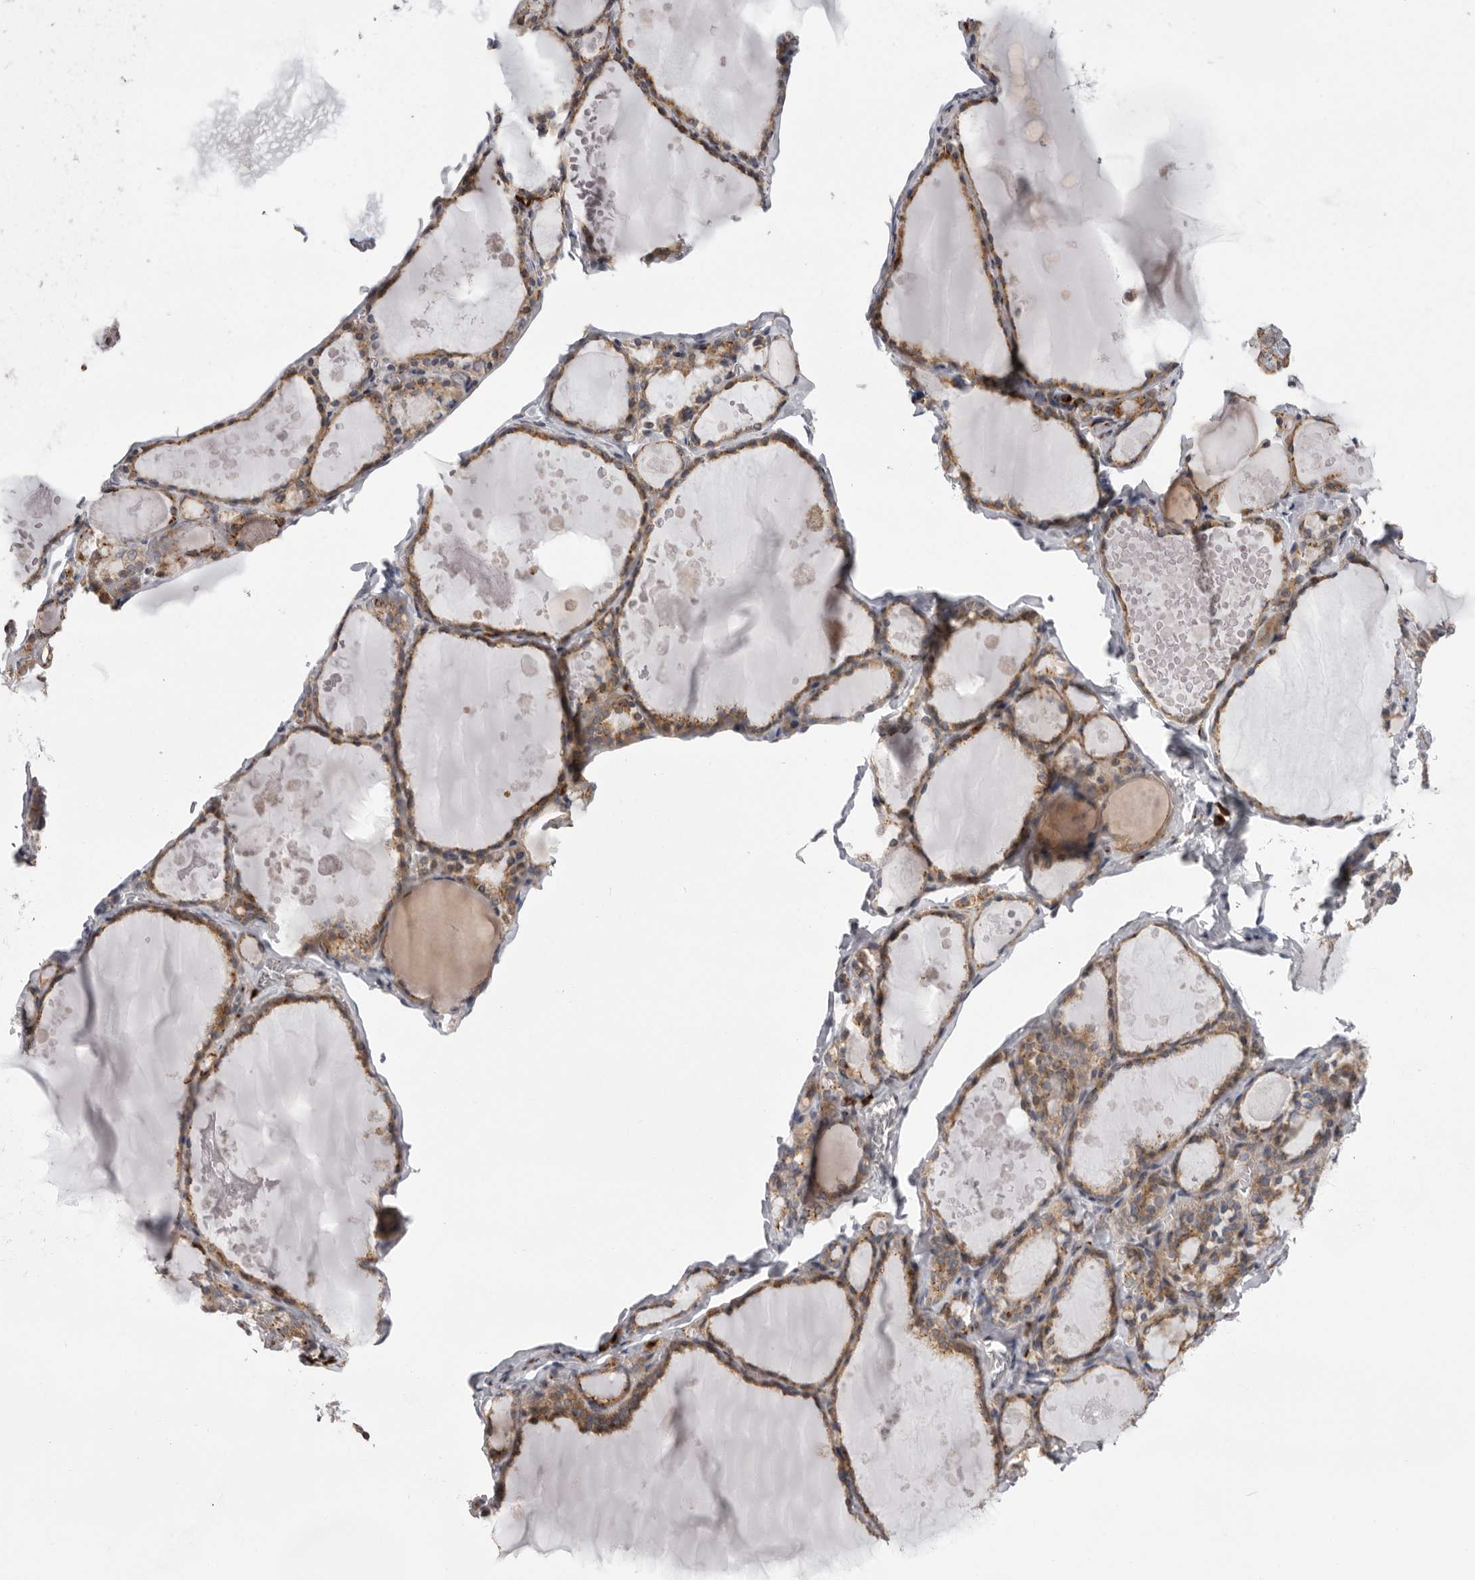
{"staining": {"intensity": "moderate", "quantity": ">75%", "location": "cytoplasmic/membranous"}, "tissue": "thyroid gland", "cell_type": "Glandular cells", "image_type": "normal", "snomed": [{"axis": "morphology", "description": "Normal tissue, NOS"}, {"axis": "topography", "description": "Thyroid gland"}], "caption": "Protein staining reveals moderate cytoplasmic/membranous expression in about >75% of glandular cells in benign thyroid gland. The protein is stained brown, and the nuclei are stained in blue (DAB IHC with brightfield microscopy, high magnification).", "gene": "WDR47", "patient": {"sex": "male", "age": 56}}